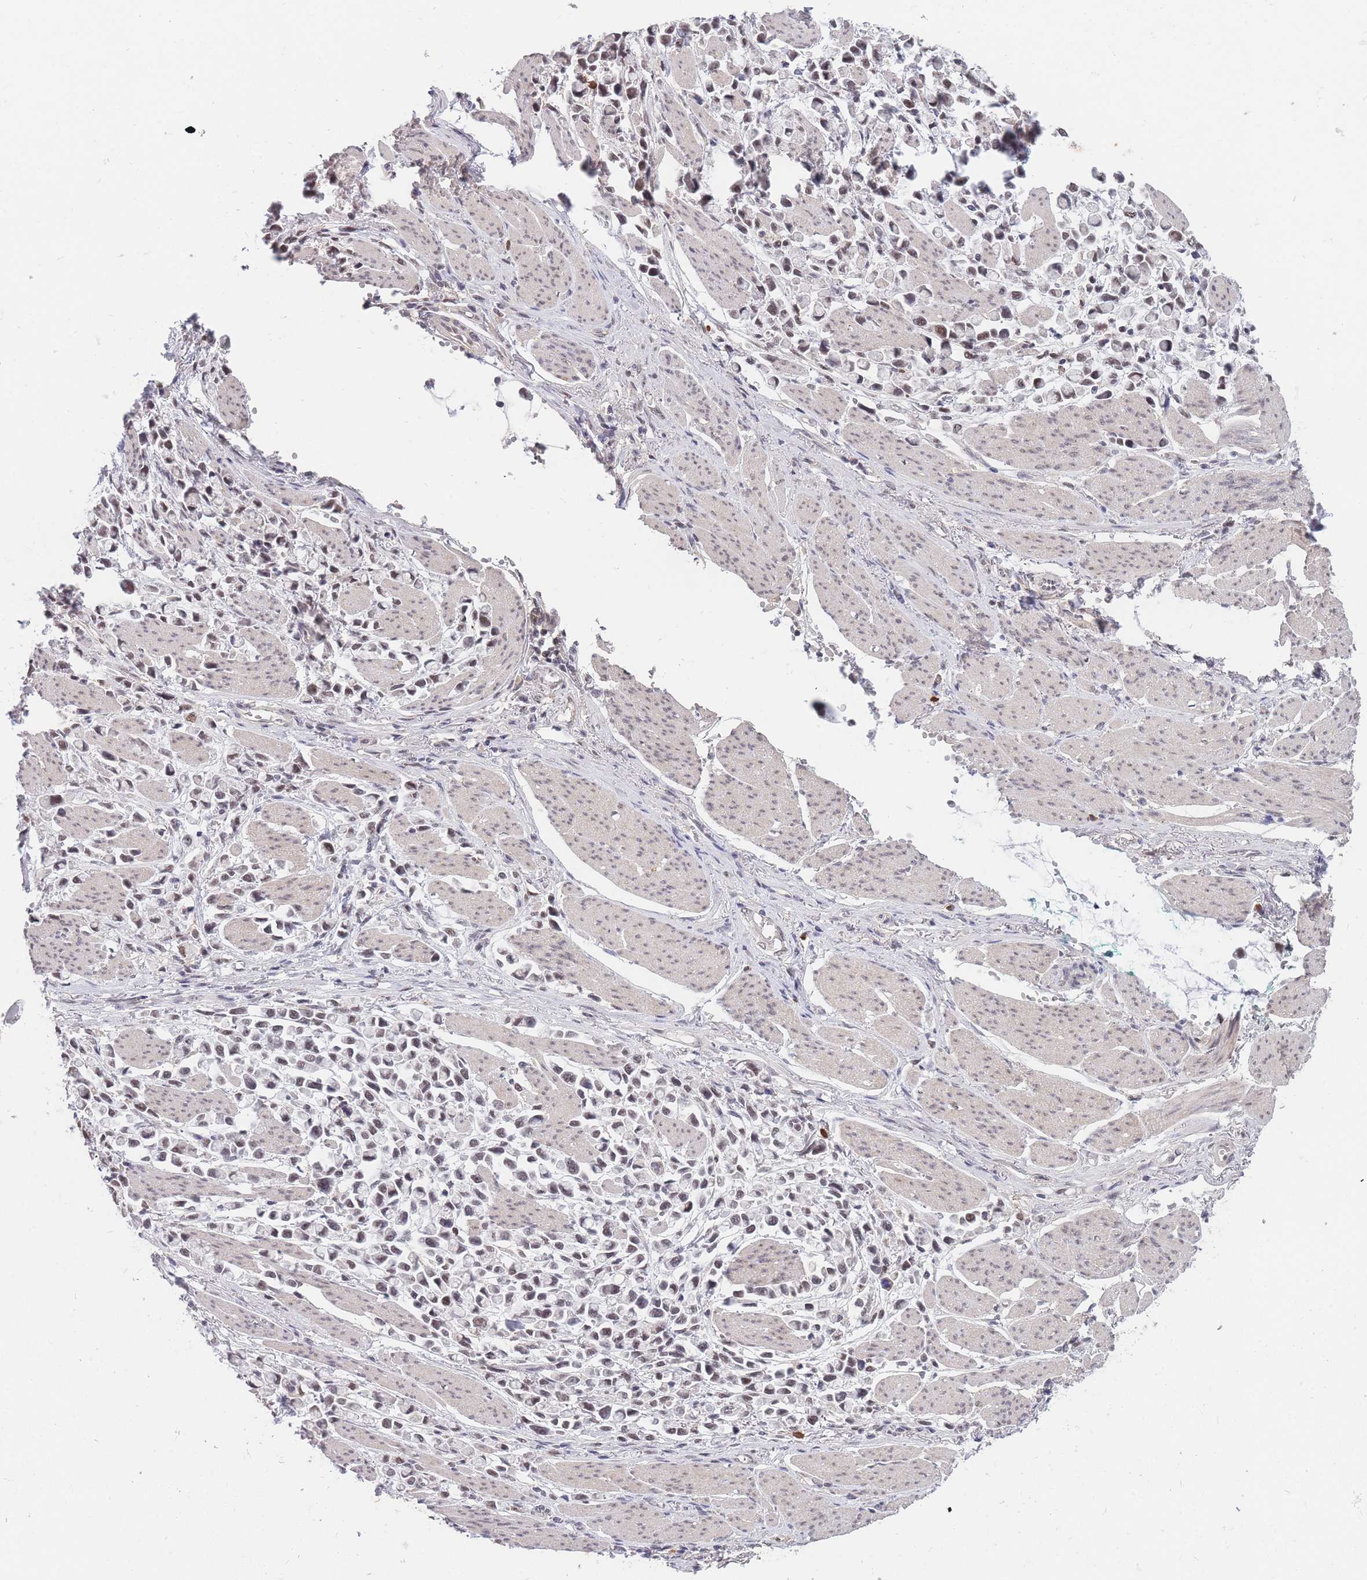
{"staining": {"intensity": "weak", "quantity": ">75%", "location": "nuclear"}, "tissue": "stomach cancer", "cell_type": "Tumor cells", "image_type": "cancer", "snomed": [{"axis": "morphology", "description": "Adenocarcinoma, NOS"}, {"axis": "topography", "description": "Stomach"}], "caption": "This is a photomicrograph of immunohistochemistry staining of adenocarcinoma (stomach), which shows weak staining in the nuclear of tumor cells.", "gene": "SNRPA1", "patient": {"sex": "female", "age": 81}}